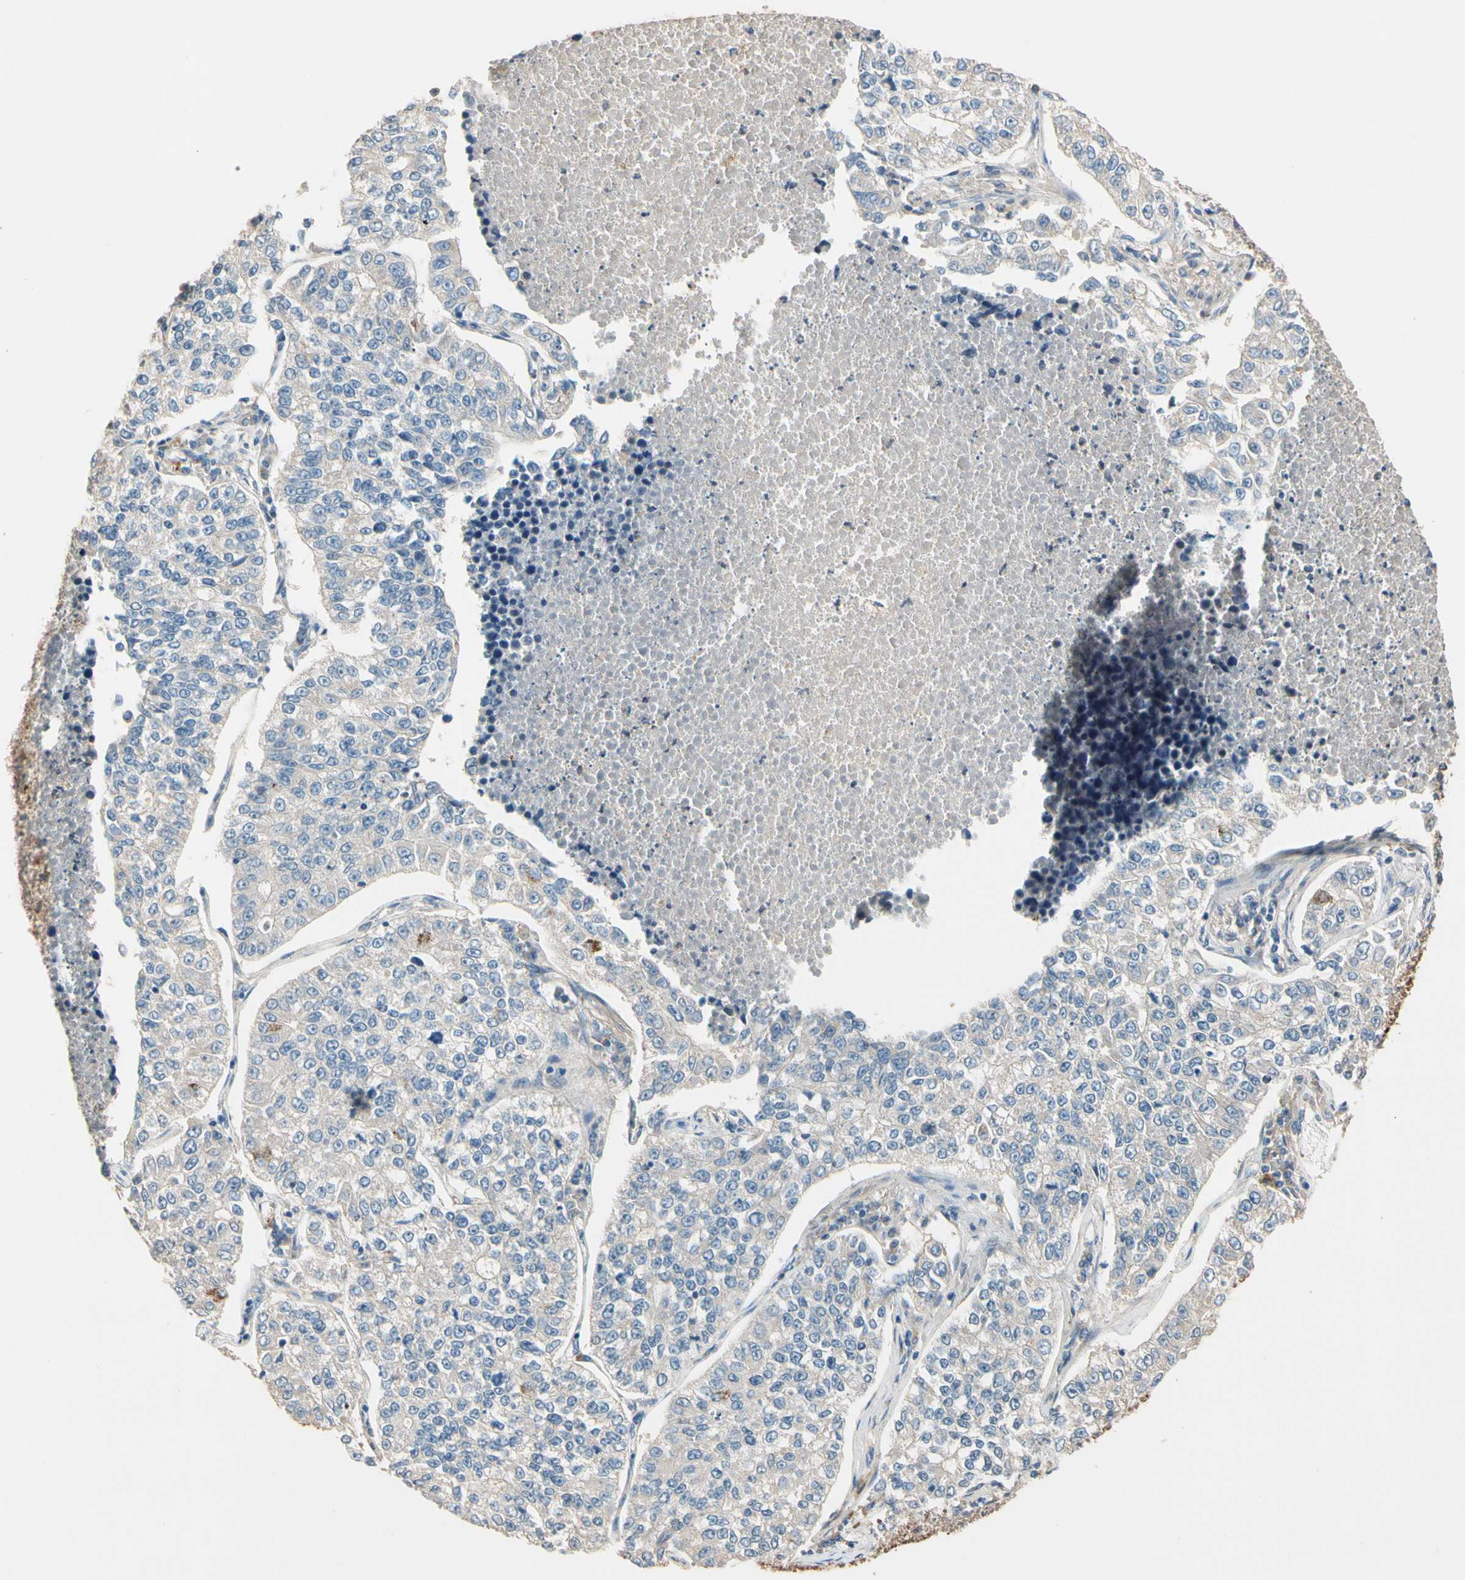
{"staining": {"intensity": "negative", "quantity": "none", "location": "none"}, "tissue": "lung cancer", "cell_type": "Tumor cells", "image_type": "cancer", "snomed": [{"axis": "morphology", "description": "Adenocarcinoma, NOS"}, {"axis": "topography", "description": "Lung"}], "caption": "Immunohistochemical staining of lung cancer demonstrates no significant expression in tumor cells.", "gene": "GPSM2", "patient": {"sex": "male", "age": 49}}